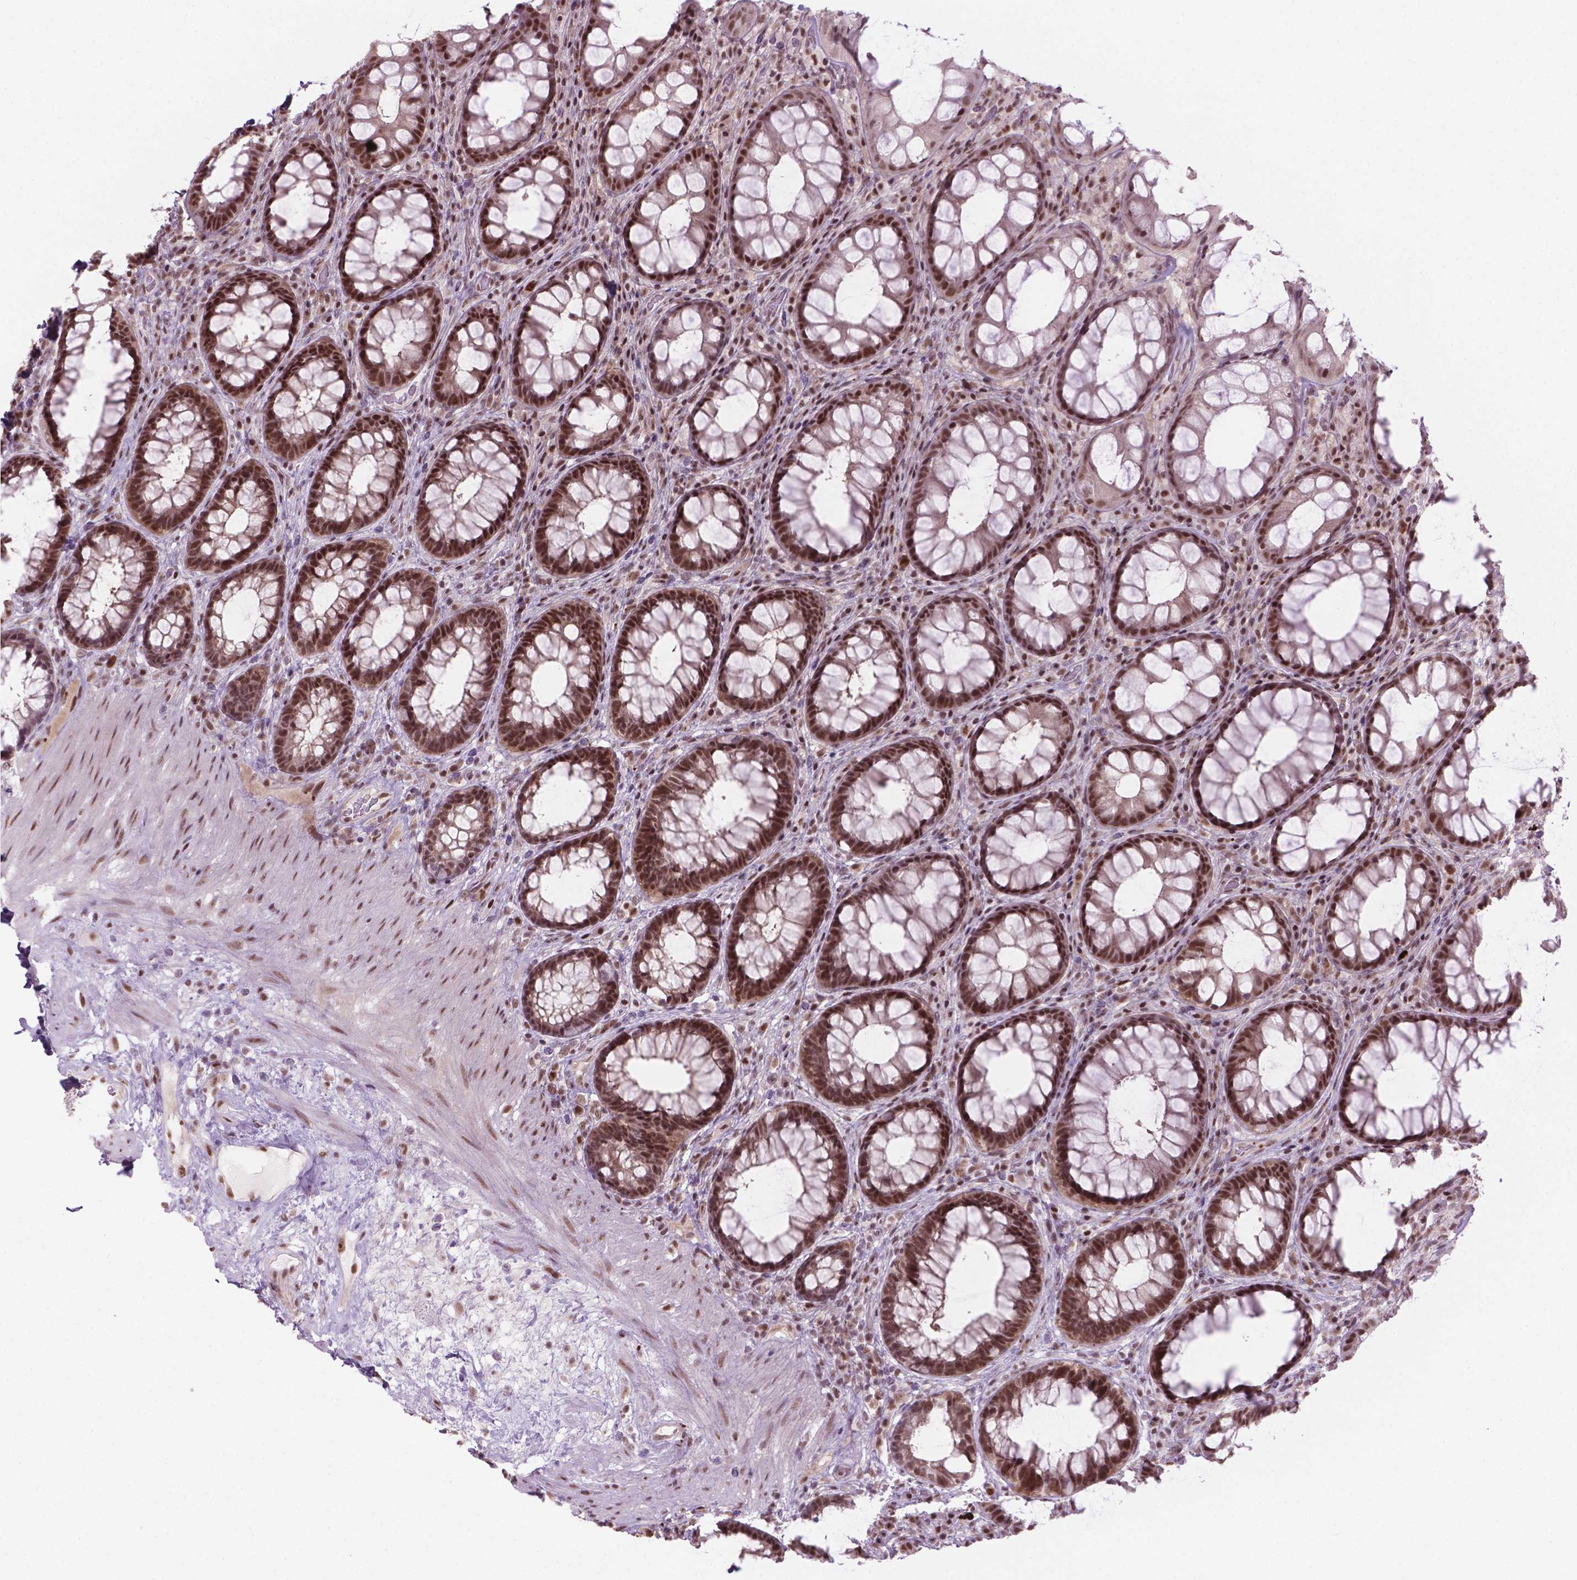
{"staining": {"intensity": "moderate", "quantity": ">75%", "location": "nuclear"}, "tissue": "rectum", "cell_type": "Glandular cells", "image_type": "normal", "snomed": [{"axis": "morphology", "description": "Normal tissue, NOS"}, {"axis": "topography", "description": "Rectum"}], "caption": "Immunohistochemical staining of benign rectum reveals moderate nuclear protein positivity in about >75% of glandular cells.", "gene": "PHAX", "patient": {"sex": "male", "age": 72}}